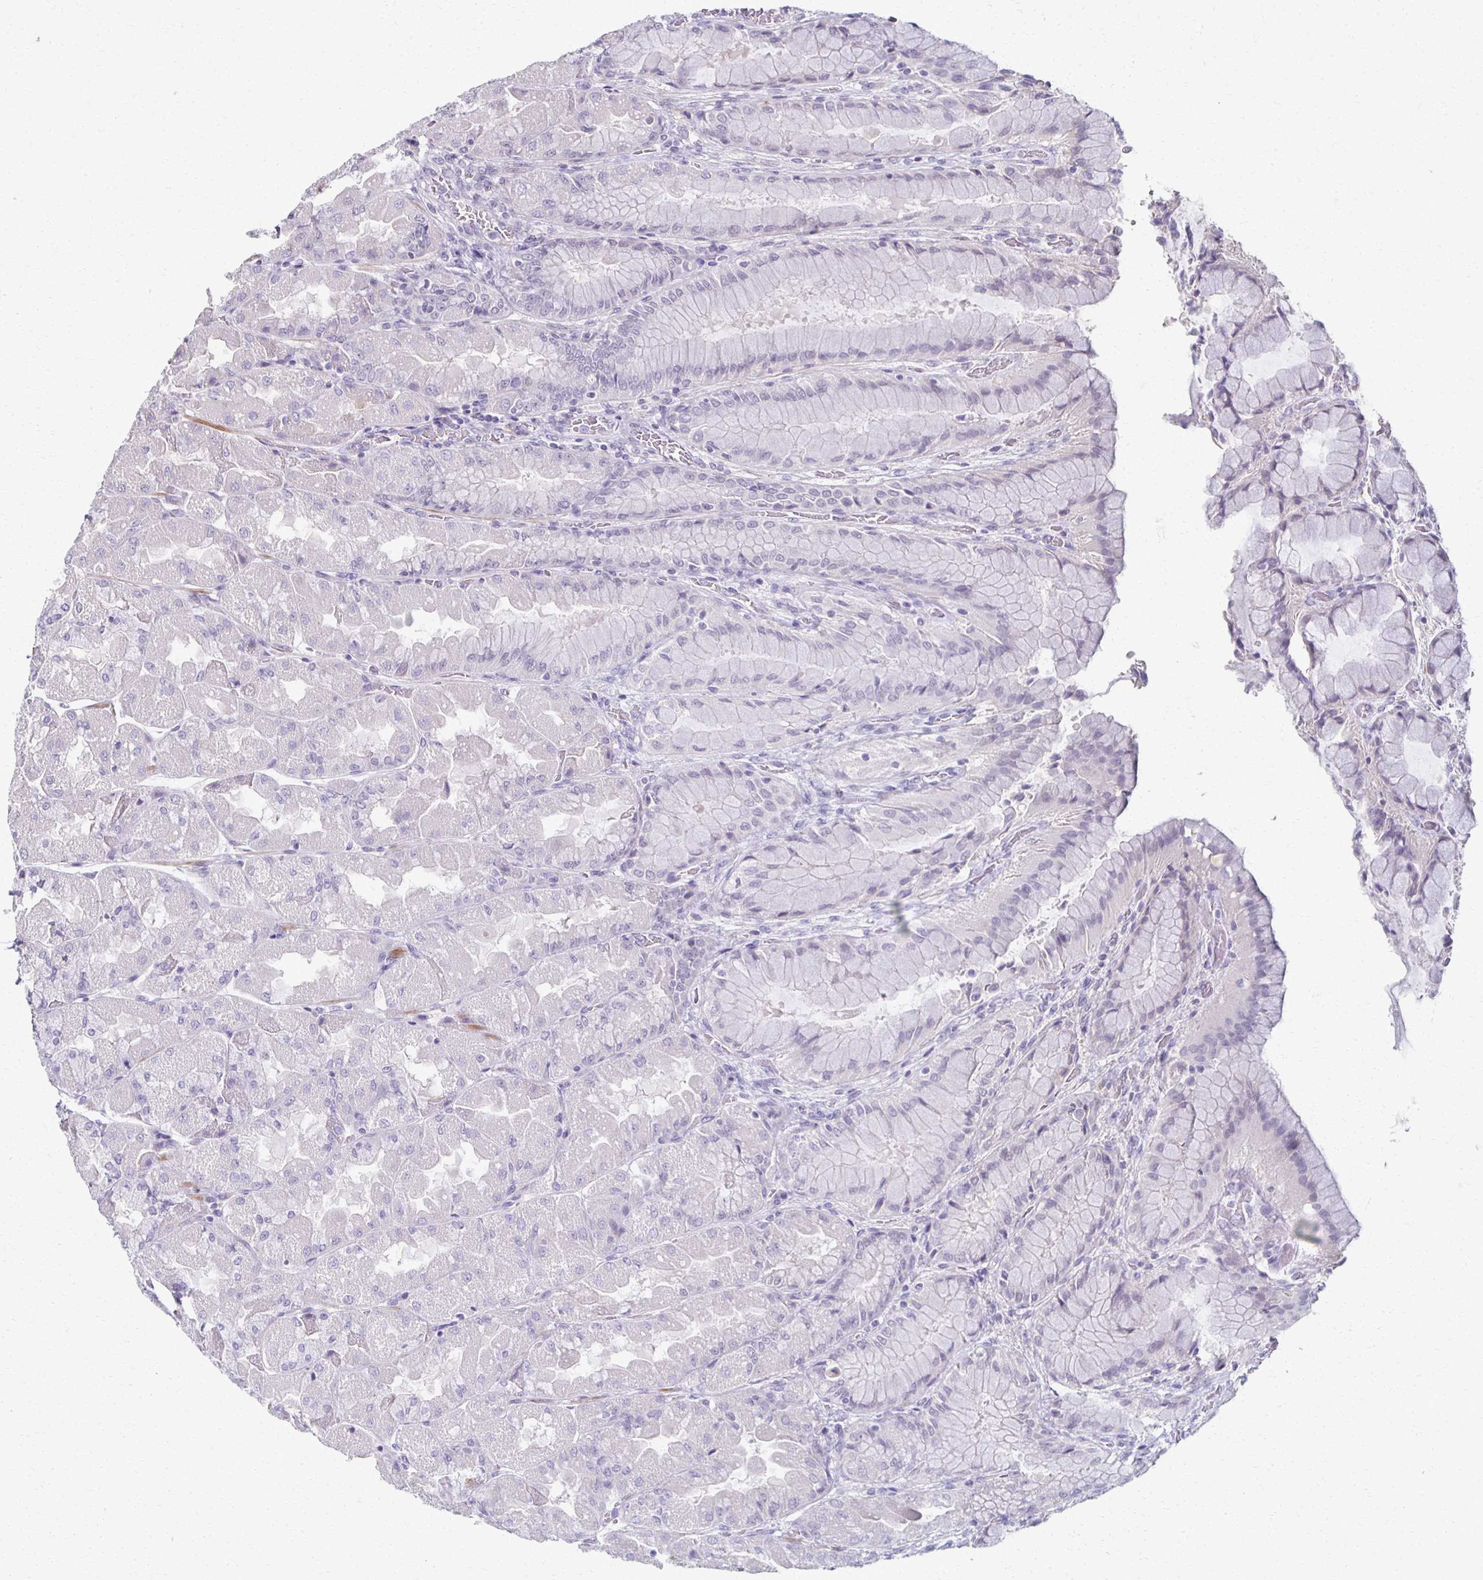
{"staining": {"intensity": "negative", "quantity": "none", "location": "none"}, "tissue": "stomach", "cell_type": "Glandular cells", "image_type": "normal", "snomed": [{"axis": "morphology", "description": "Normal tissue, NOS"}, {"axis": "topography", "description": "Stomach"}], "caption": "A photomicrograph of stomach stained for a protein displays no brown staining in glandular cells. The staining was performed using DAB (3,3'-diaminobenzidine) to visualize the protein expression in brown, while the nuclei were stained in blue with hematoxylin (Magnification: 20x).", "gene": "FOXO4", "patient": {"sex": "female", "age": 61}}